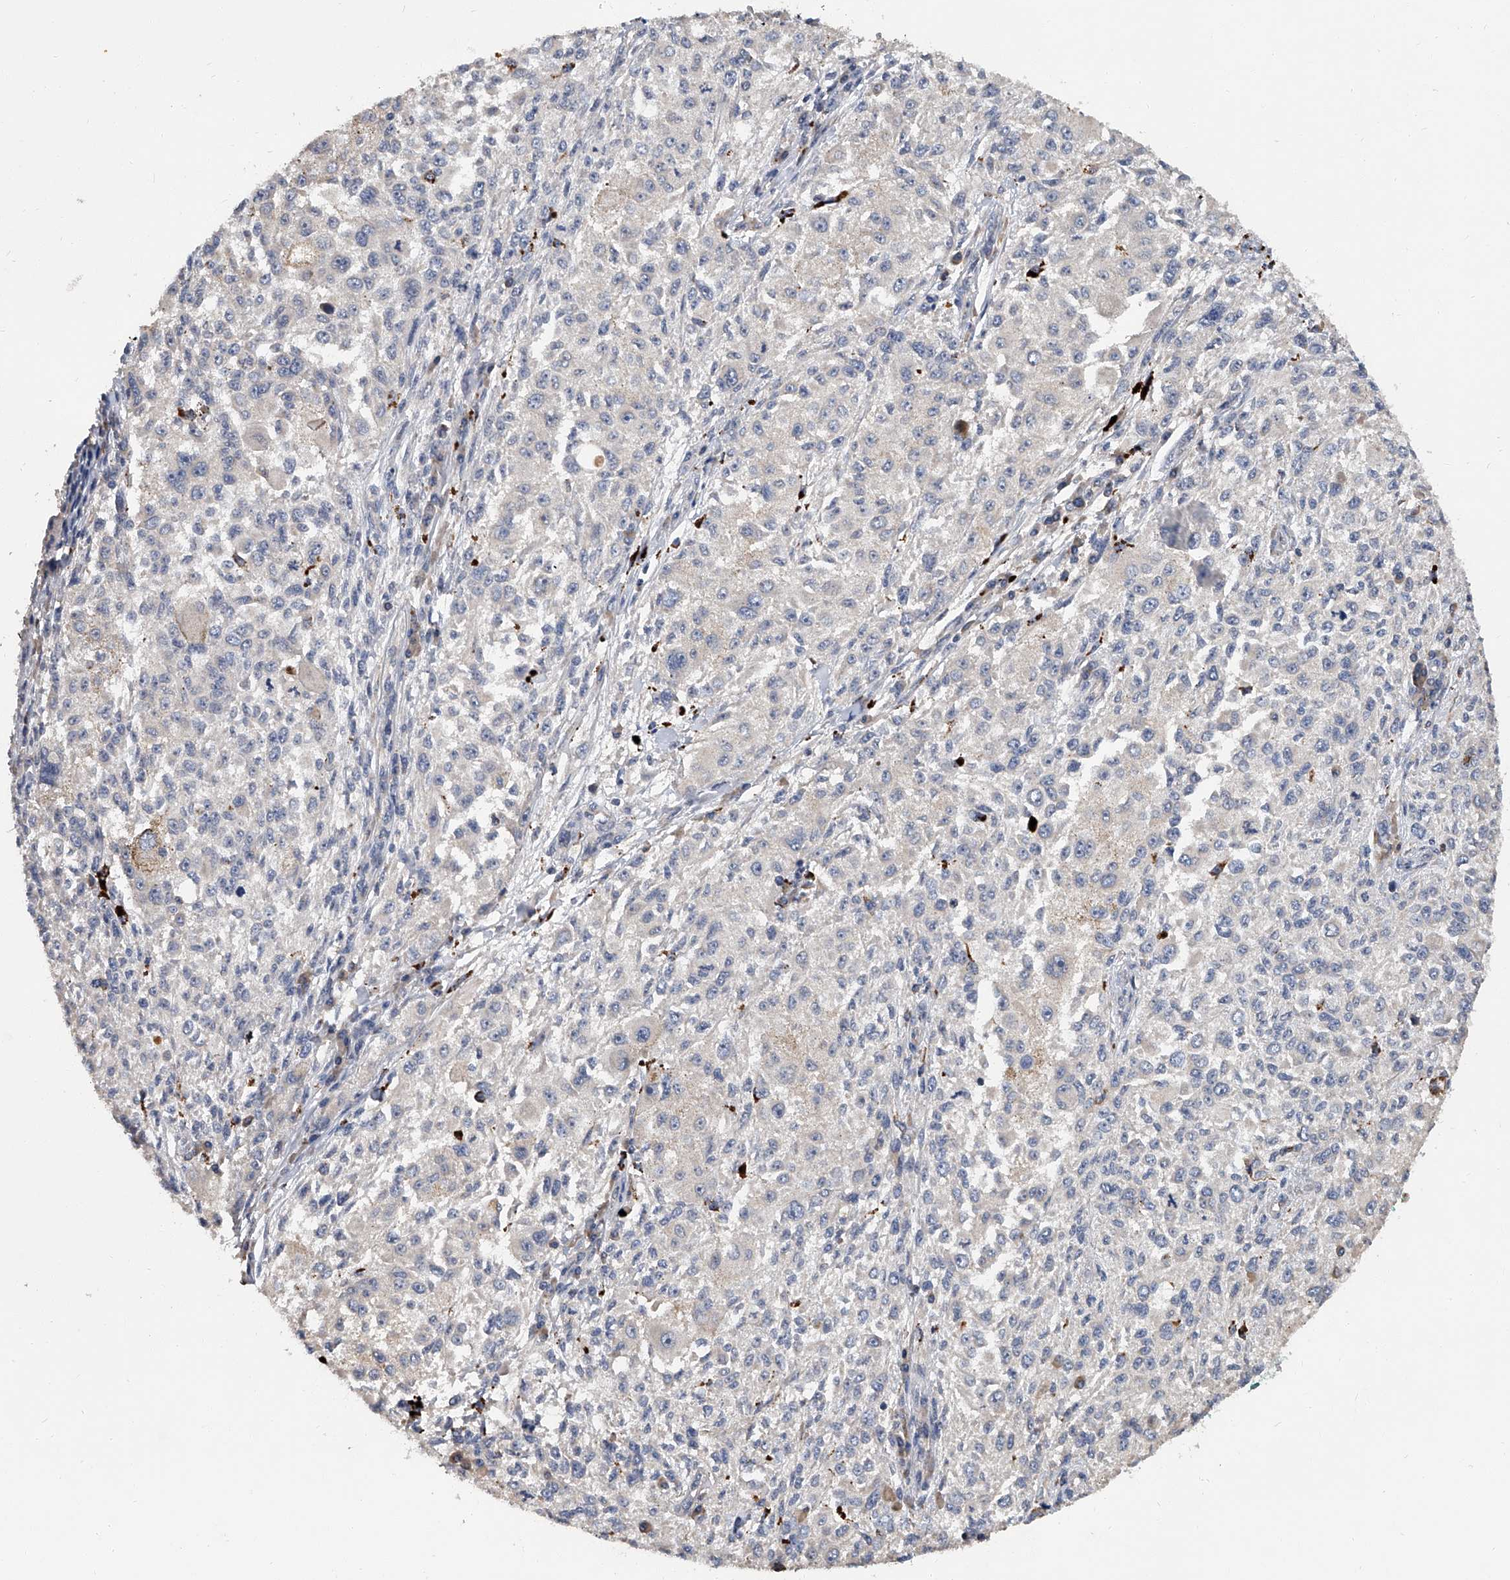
{"staining": {"intensity": "negative", "quantity": "none", "location": "none"}, "tissue": "melanoma", "cell_type": "Tumor cells", "image_type": "cancer", "snomed": [{"axis": "morphology", "description": "Necrosis, NOS"}, {"axis": "morphology", "description": "Malignant melanoma, NOS"}, {"axis": "topography", "description": "Skin"}], "caption": "Immunohistochemical staining of human malignant melanoma reveals no significant positivity in tumor cells. Nuclei are stained in blue.", "gene": "JAG2", "patient": {"sex": "female", "age": 87}}